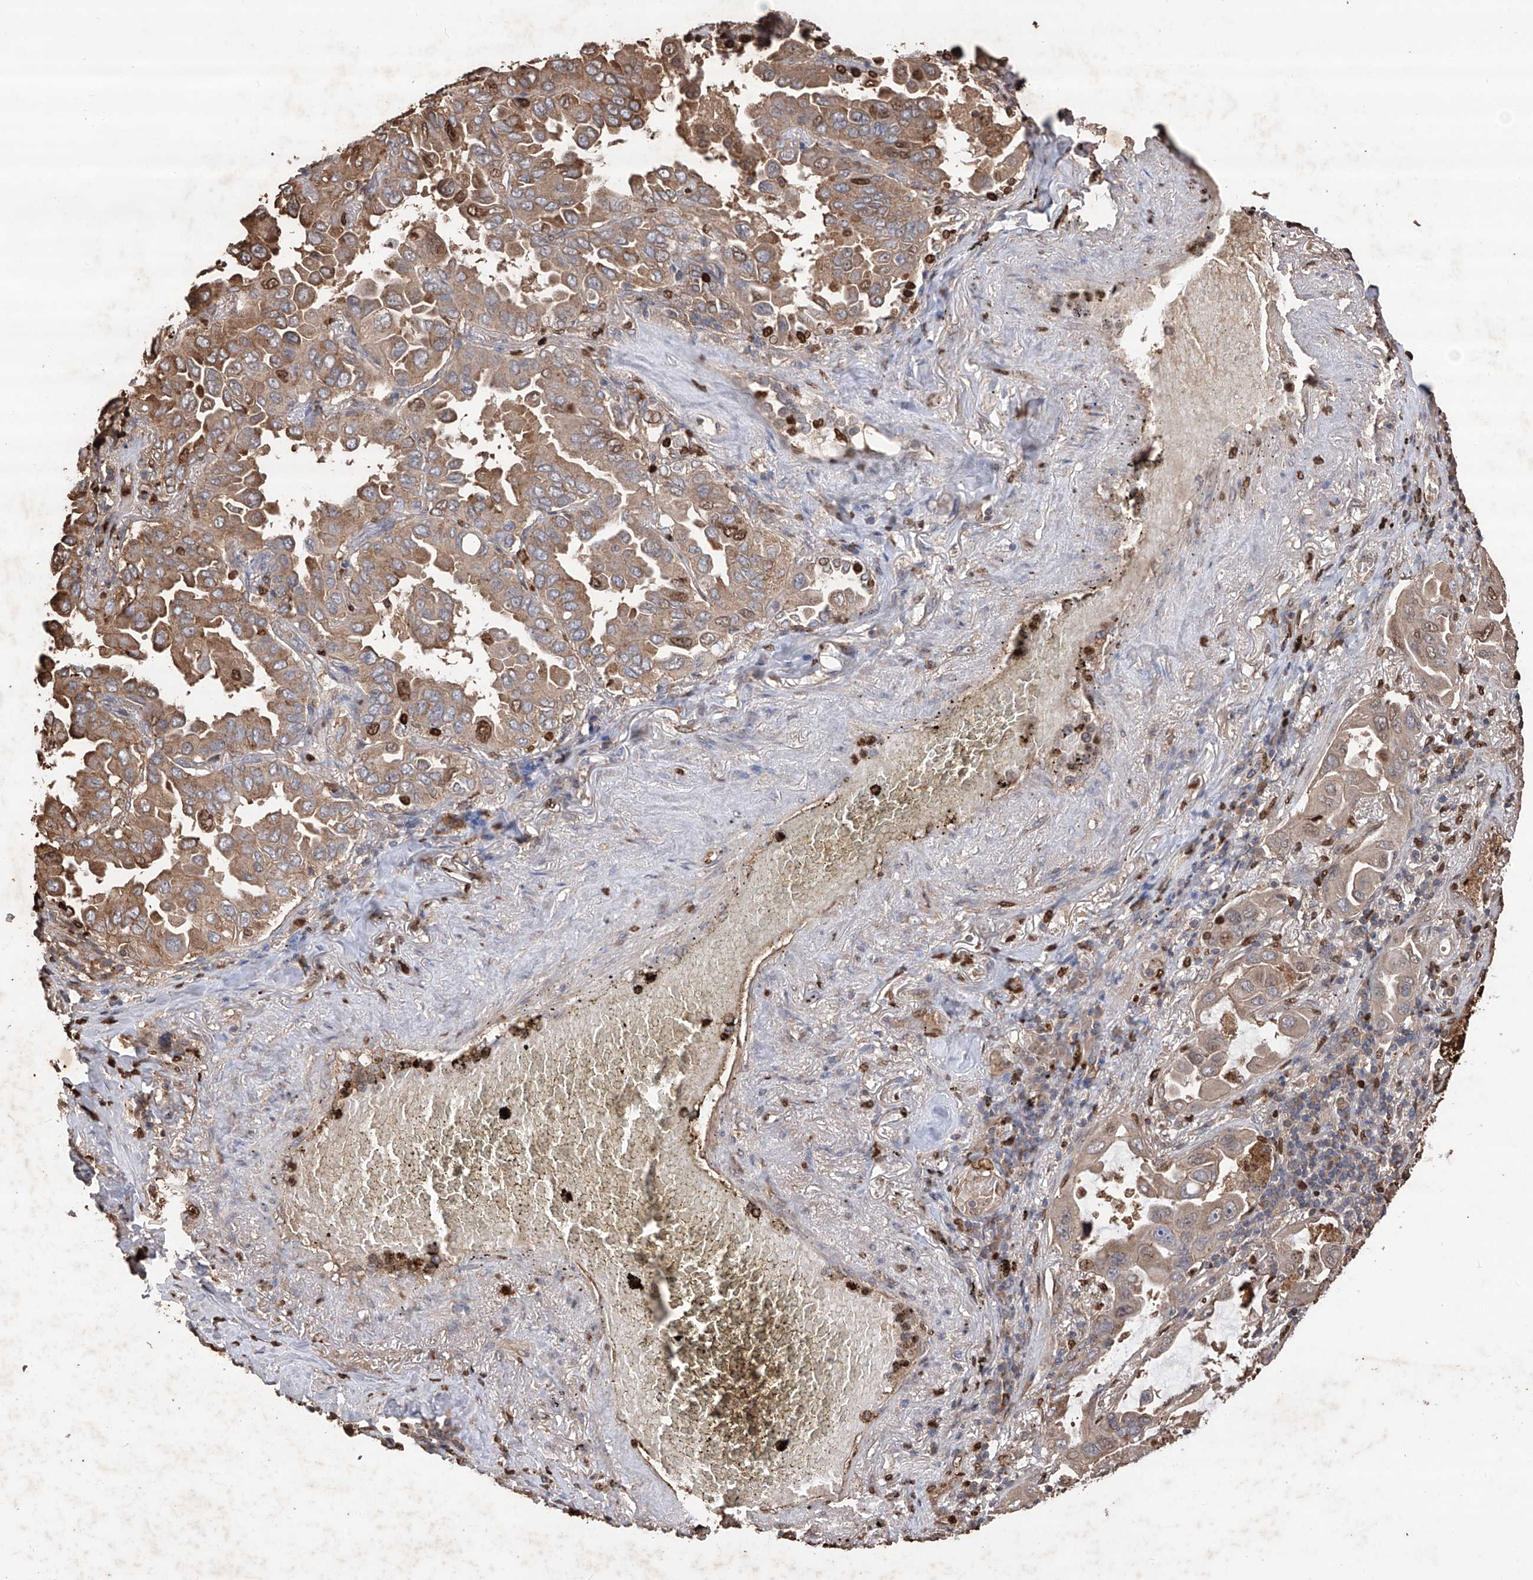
{"staining": {"intensity": "moderate", "quantity": ">75%", "location": "cytoplasmic/membranous"}, "tissue": "lung cancer", "cell_type": "Tumor cells", "image_type": "cancer", "snomed": [{"axis": "morphology", "description": "Adenocarcinoma, NOS"}, {"axis": "topography", "description": "Lung"}], "caption": "This micrograph displays adenocarcinoma (lung) stained with immunohistochemistry (IHC) to label a protein in brown. The cytoplasmic/membranous of tumor cells show moderate positivity for the protein. Nuclei are counter-stained blue.", "gene": "EDN1", "patient": {"sex": "male", "age": 64}}